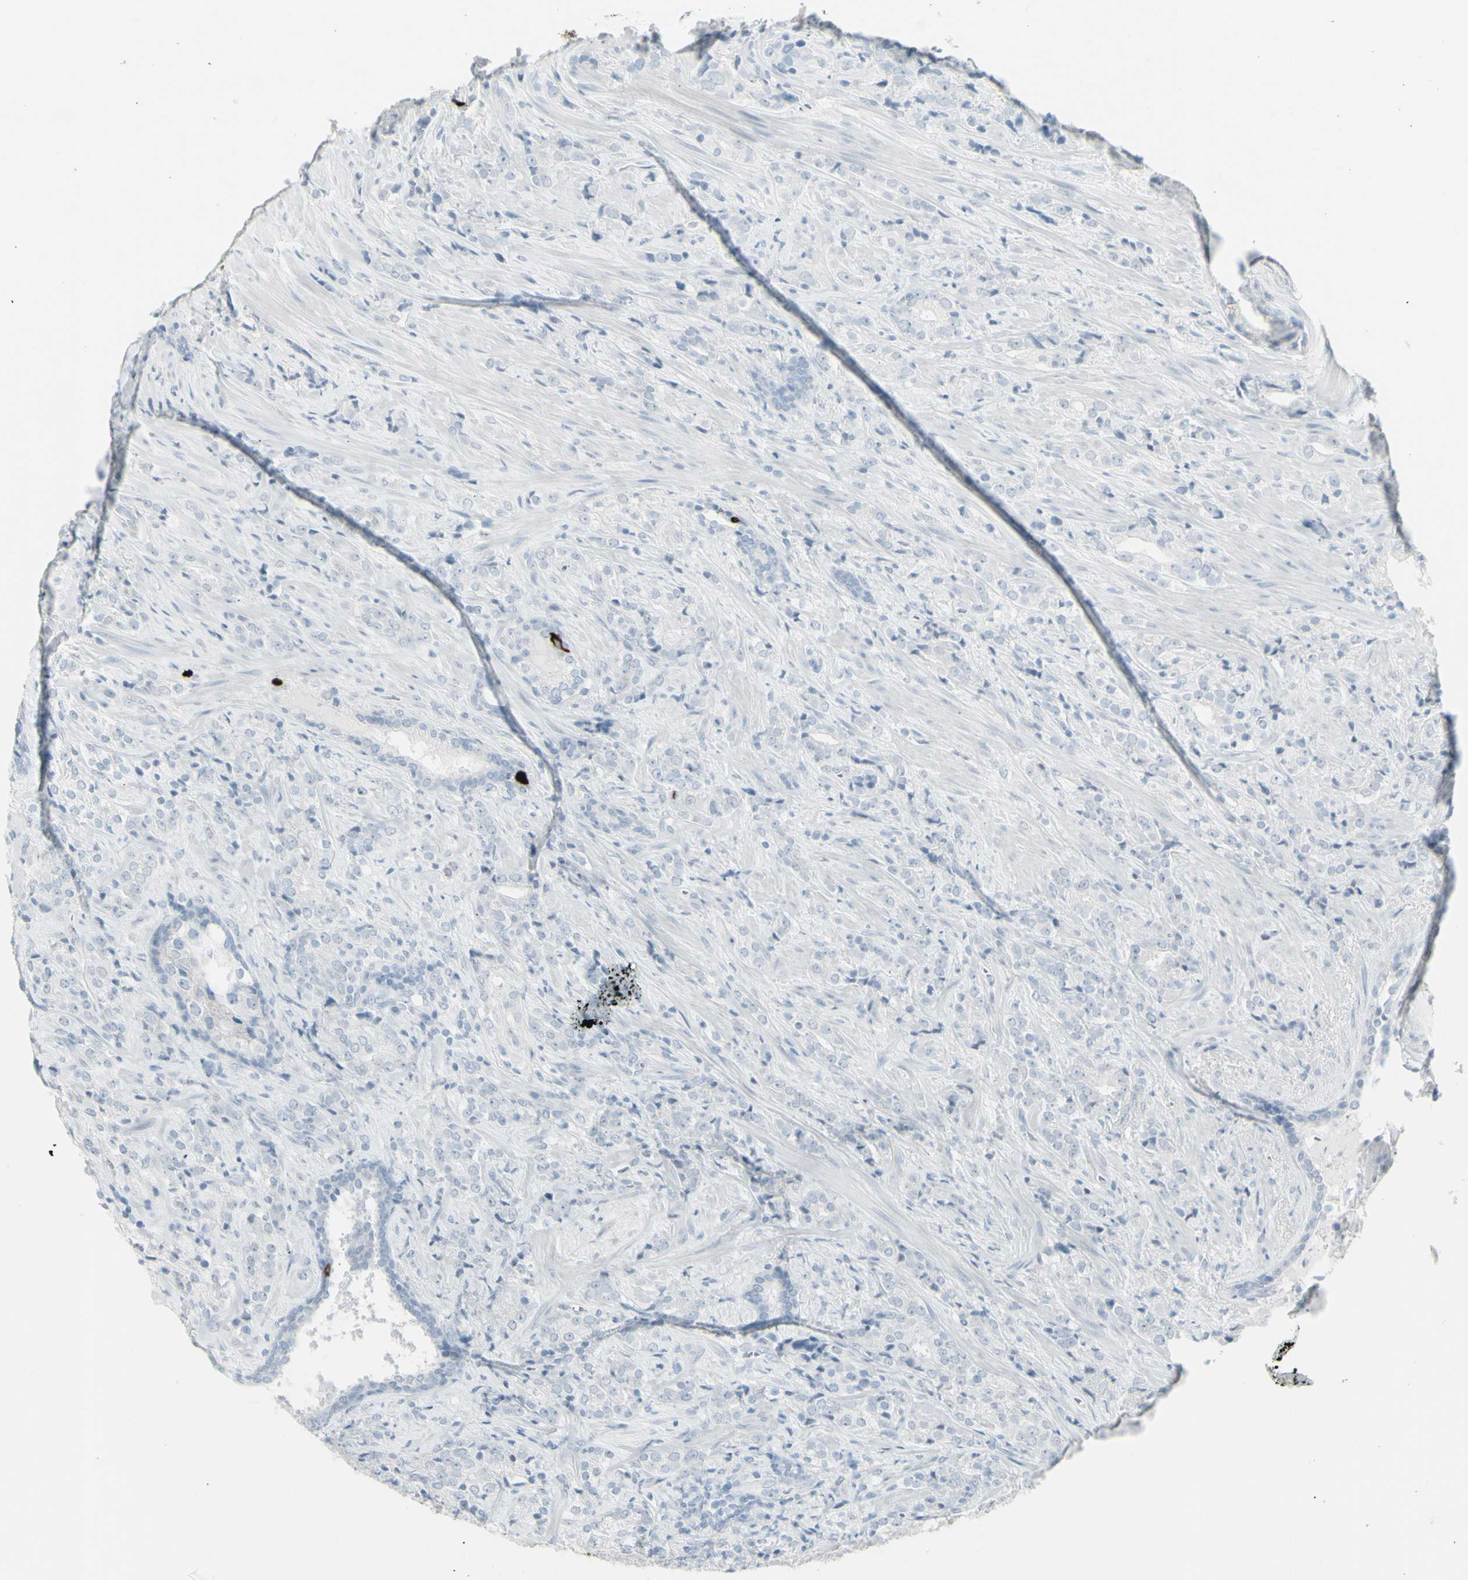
{"staining": {"intensity": "negative", "quantity": "none", "location": "none"}, "tissue": "prostate cancer", "cell_type": "Tumor cells", "image_type": "cancer", "snomed": [{"axis": "morphology", "description": "Adenocarcinoma, High grade"}, {"axis": "topography", "description": "Prostate"}], "caption": "Protein analysis of prostate cancer (adenocarcinoma (high-grade)) reveals no significant staining in tumor cells. (Immunohistochemistry, brightfield microscopy, high magnification).", "gene": "YBX2", "patient": {"sex": "male", "age": 71}}